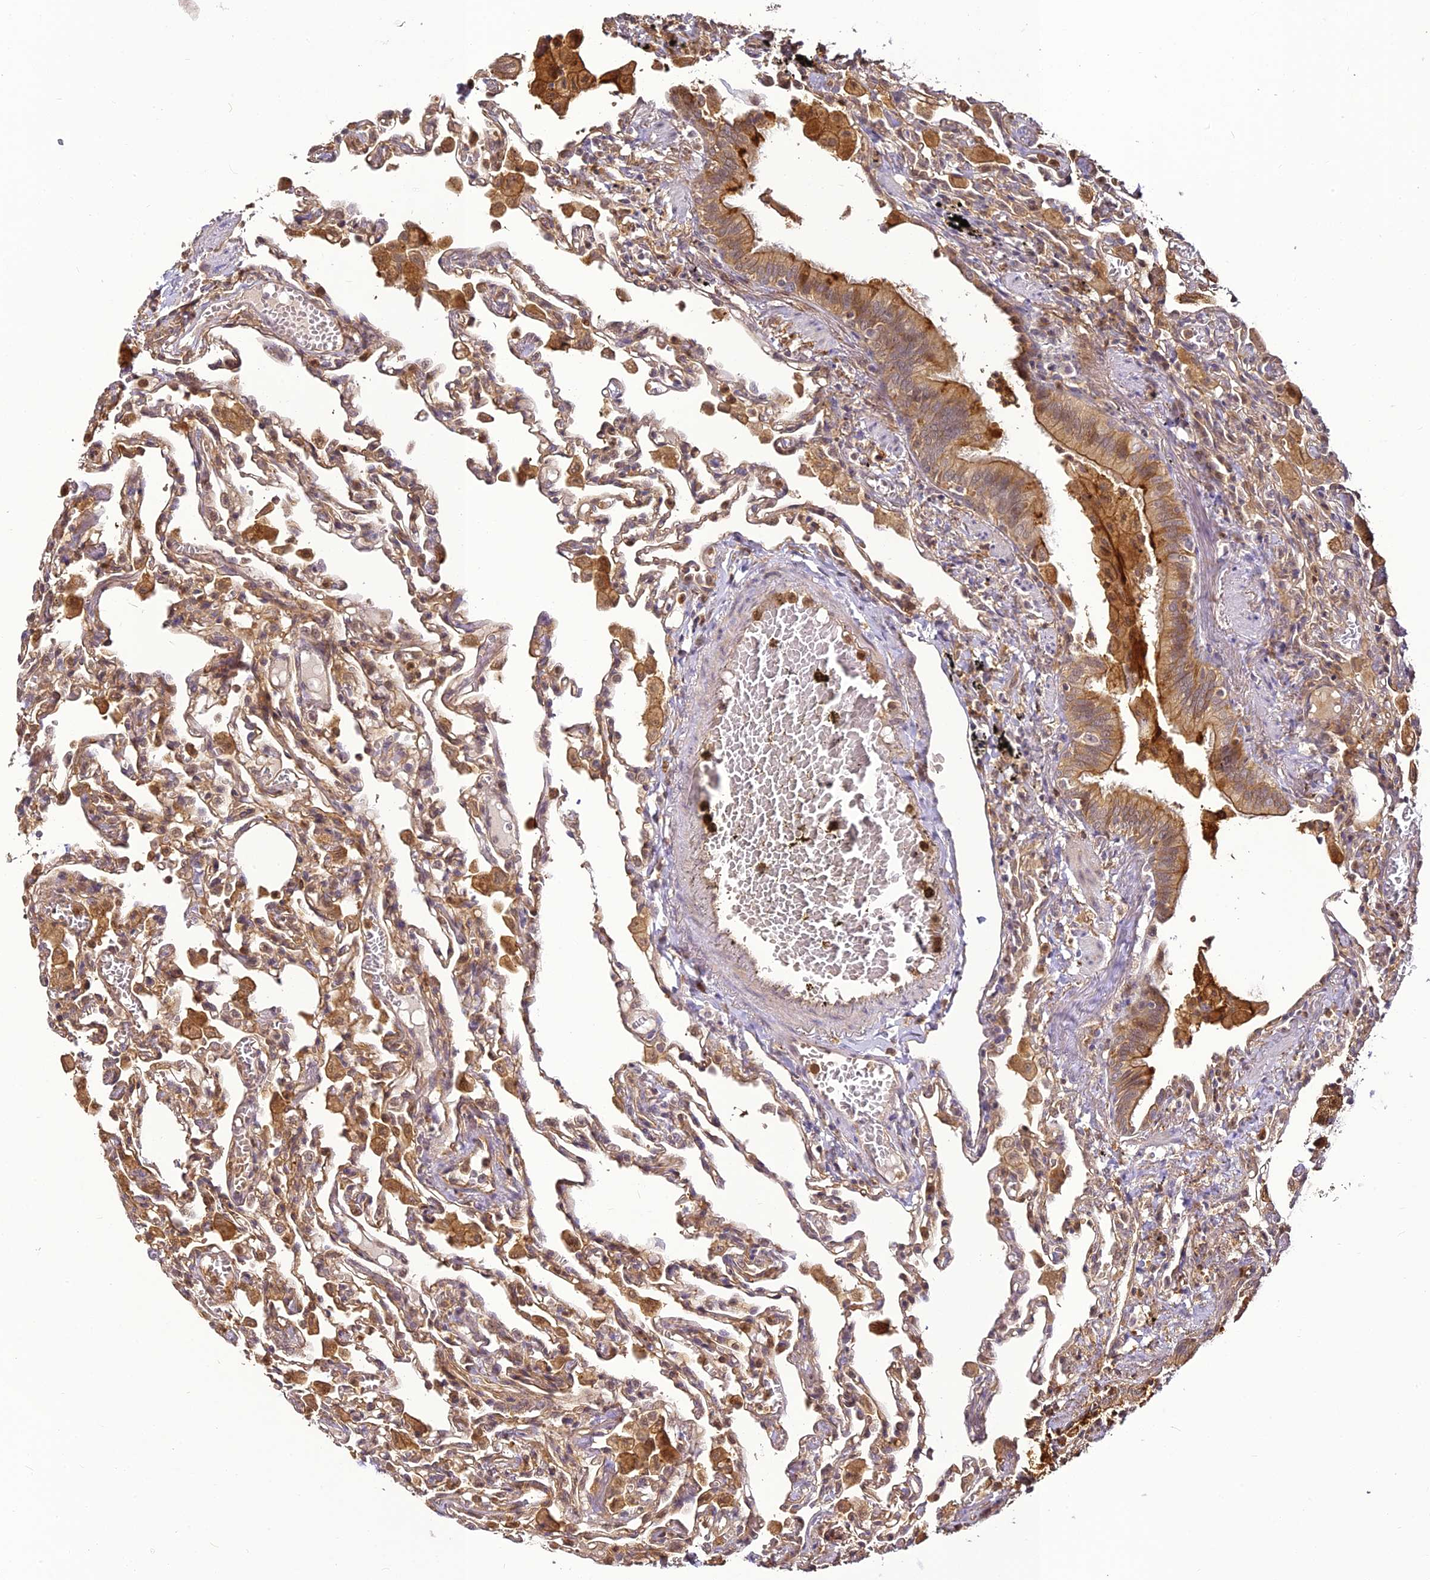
{"staining": {"intensity": "moderate", "quantity": ">75%", "location": "cytoplasmic/membranous"}, "tissue": "lung", "cell_type": "Alveolar cells", "image_type": "normal", "snomed": [{"axis": "morphology", "description": "Normal tissue, NOS"}, {"axis": "topography", "description": "Bronchus"}, {"axis": "topography", "description": "Lung"}], "caption": "Immunohistochemistry image of normal lung: lung stained using immunohistochemistry displays medium levels of moderate protein expression localized specifically in the cytoplasmic/membranous of alveolar cells, appearing as a cytoplasmic/membranous brown color.", "gene": "BCDIN3D", "patient": {"sex": "female", "age": 49}}